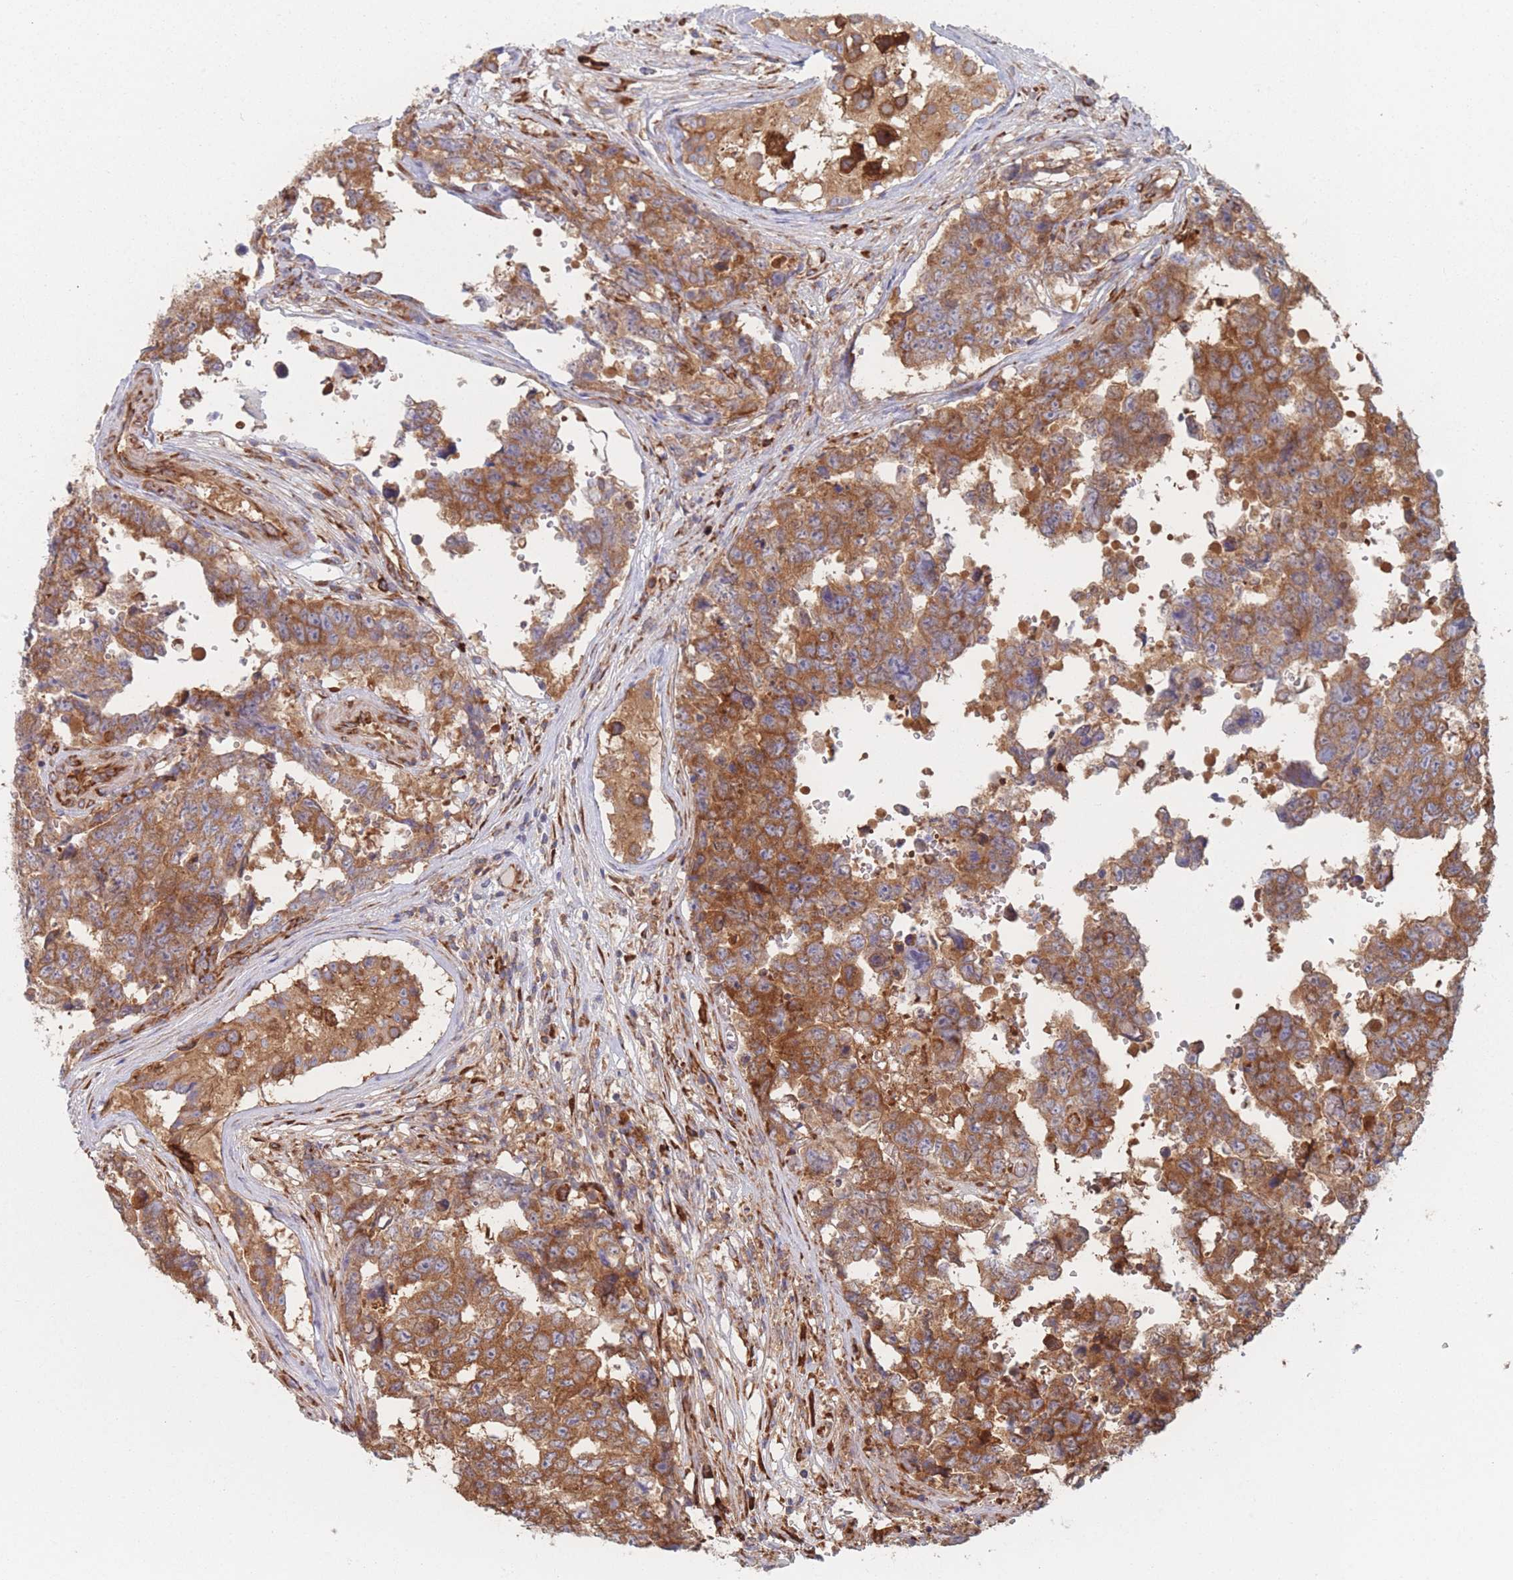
{"staining": {"intensity": "moderate", "quantity": ">75%", "location": "cytoplasmic/membranous"}, "tissue": "testis cancer", "cell_type": "Tumor cells", "image_type": "cancer", "snomed": [{"axis": "morphology", "description": "Normal tissue, NOS"}, {"axis": "morphology", "description": "Carcinoma, Embryonal, NOS"}, {"axis": "topography", "description": "Testis"}, {"axis": "topography", "description": "Epididymis"}], "caption": "Immunohistochemical staining of testis cancer reveals medium levels of moderate cytoplasmic/membranous protein staining in approximately >75% of tumor cells.", "gene": "EEF1B2", "patient": {"sex": "male", "age": 25}}